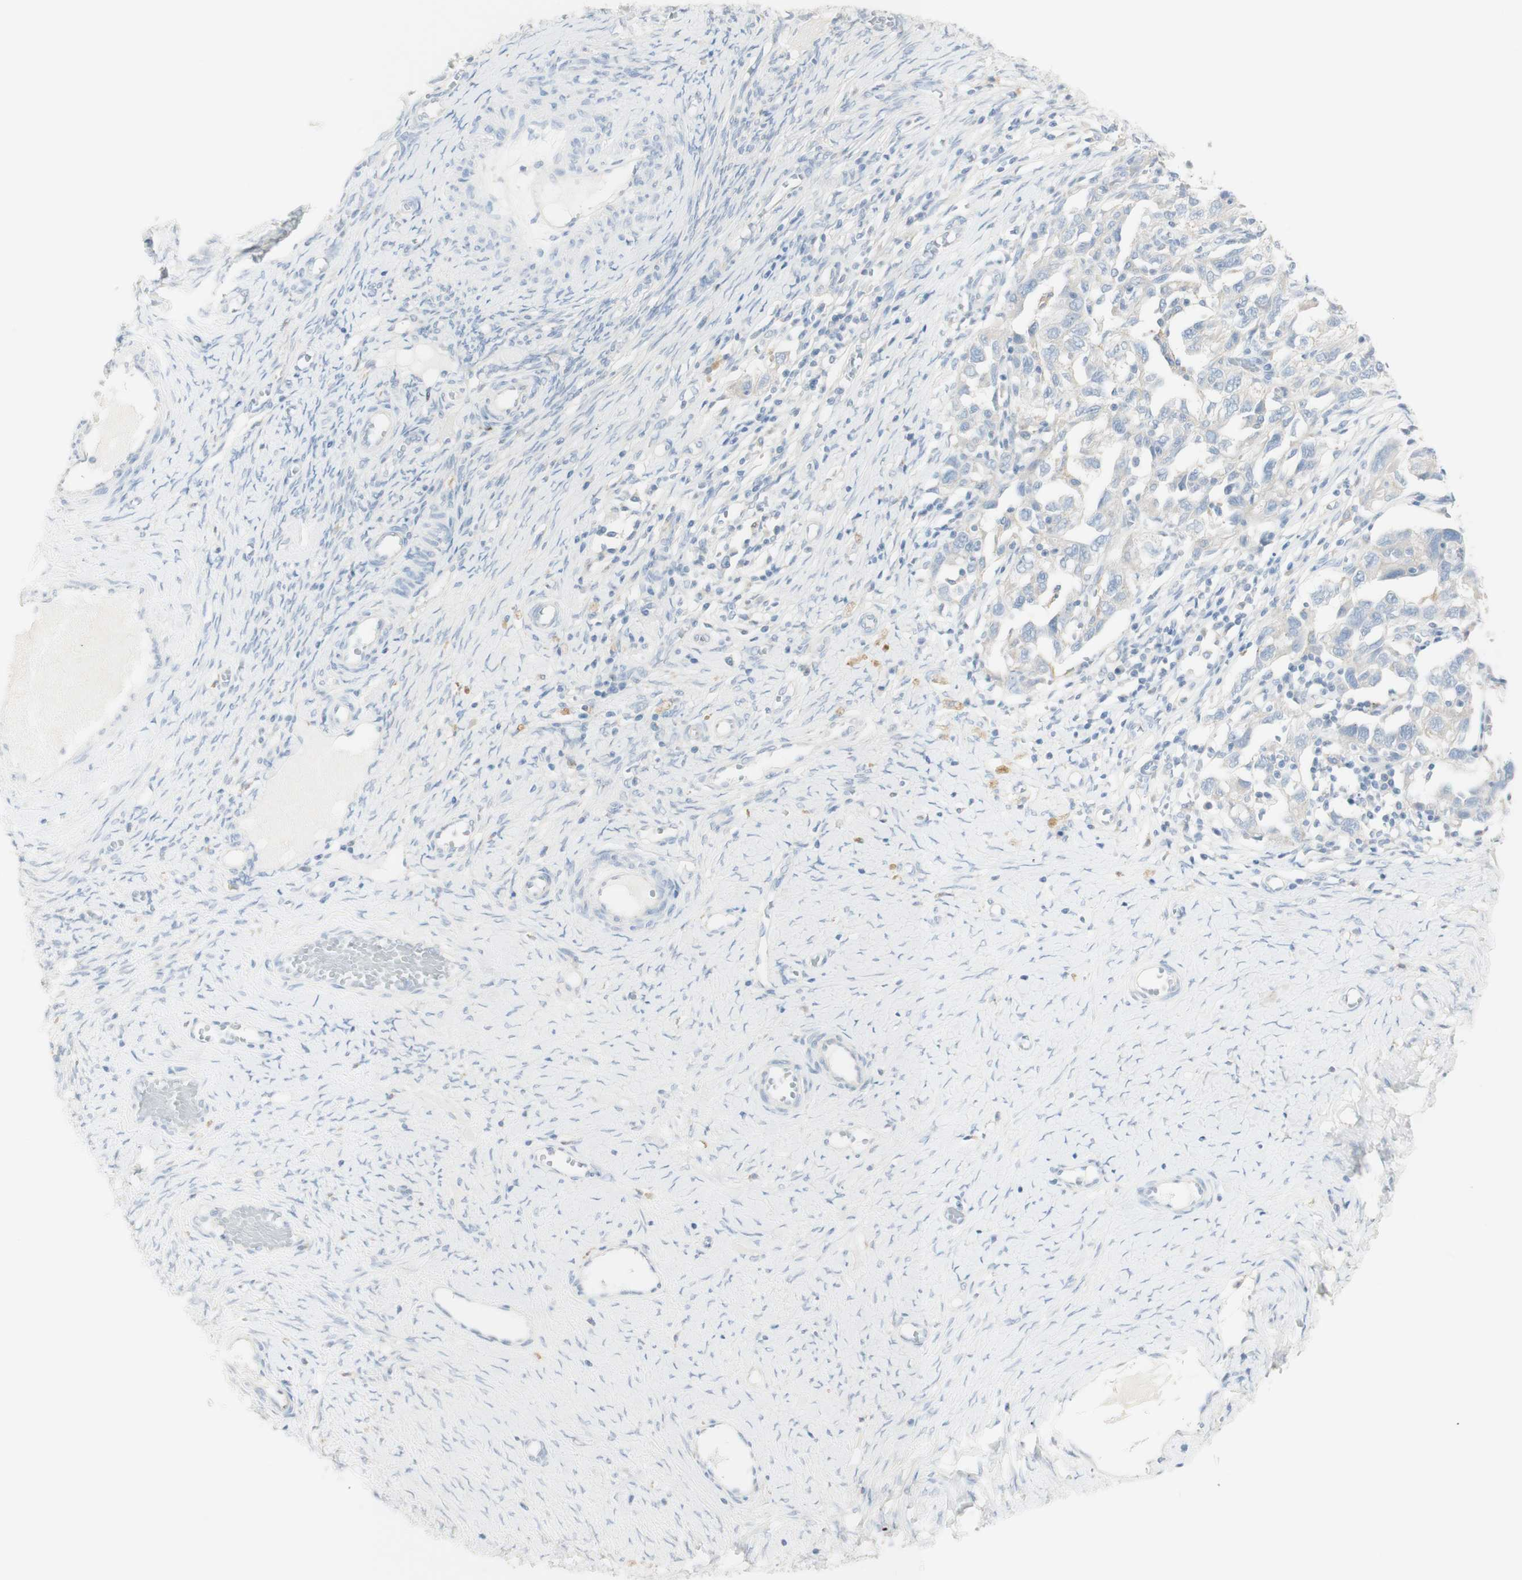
{"staining": {"intensity": "weak", "quantity": "<25%", "location": "cytoplasmic/membranous"}, "tissue": "ovarian cancer", "cell_type": "Tumor cells", "image_type": "cancer", "snomed": [{"axis": "morphology", "description": "Carcinoma, NOS"}, {"axis": "morphology", "description": "Cystadenocarcinoma, serous, NOS"}, {"axis": "topography", "description": "Ovary"}], "caption": "The immunohistochemistry photomicrograph has no significant positivity in tumor cells of ovarian cancer tissue. (Stains: DAB (3,3'-diaminobenzidine) immunohistochemistry (IHC) with hematoxylin counter stain, Microscopy: brightfield microscopy at high magnification).", "gene": "ART3", "patient": {"sex": "female", "age": 69}}